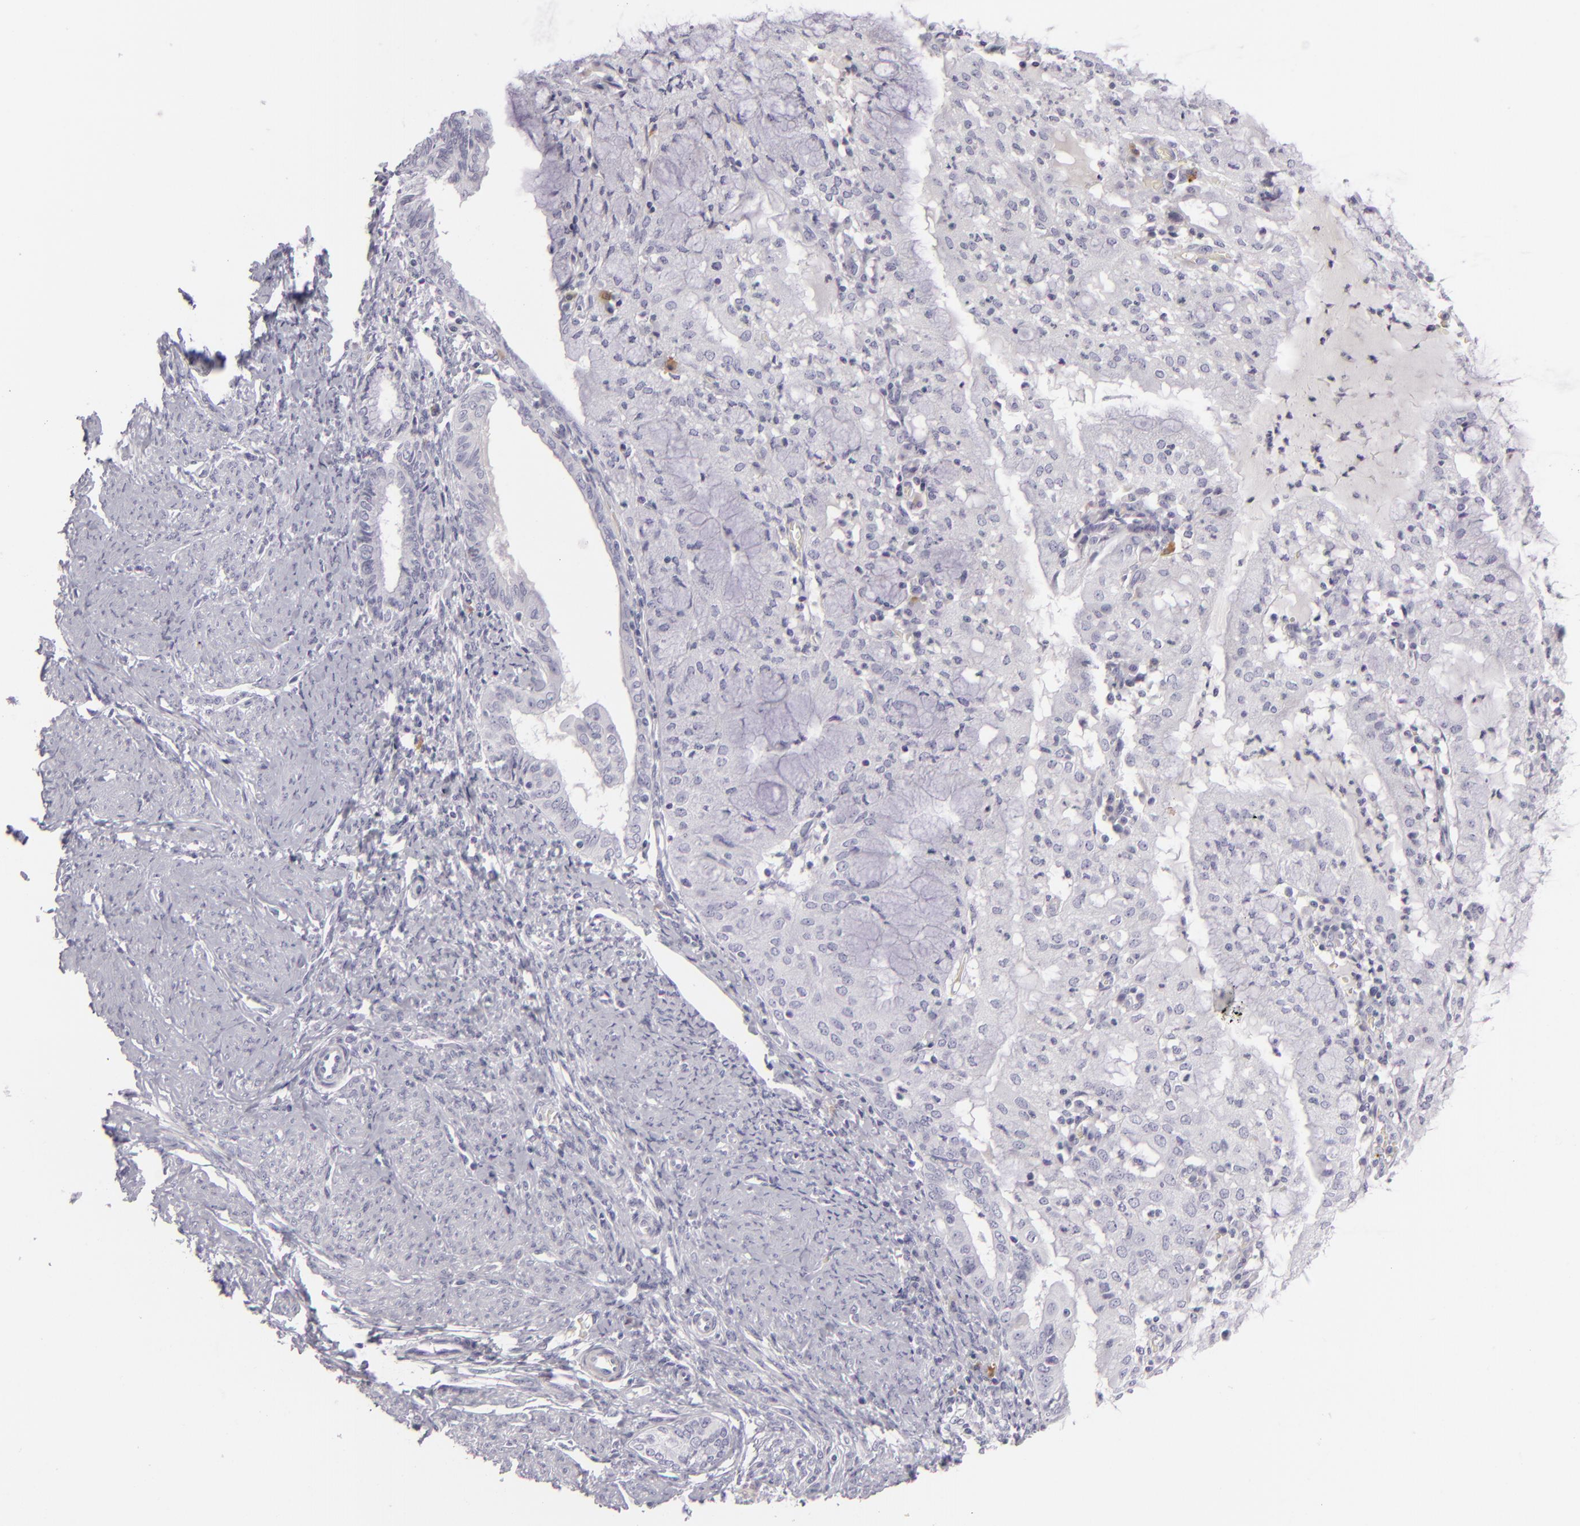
{"staining": {"intensity": "negative", "quantity": "none", "location": "none"}, "tissue": "endometrial cancer", "cell_type": "Tumor cells", "image_type": "cancer", "snomed": [{"axis": "morphology", "description": "Adenocarcinoma, NOS"}, {"axis": "topography", "description": "Endometrium"}], "caption": "DAB (3,3'-diaminobenzidine) immunohistochemical staining of human adenocarcinoma (endometrial) reveals no significant positivity in tumor cells.", "gene": "CDX2", "patient": {"sex": "female", "age": 63}}